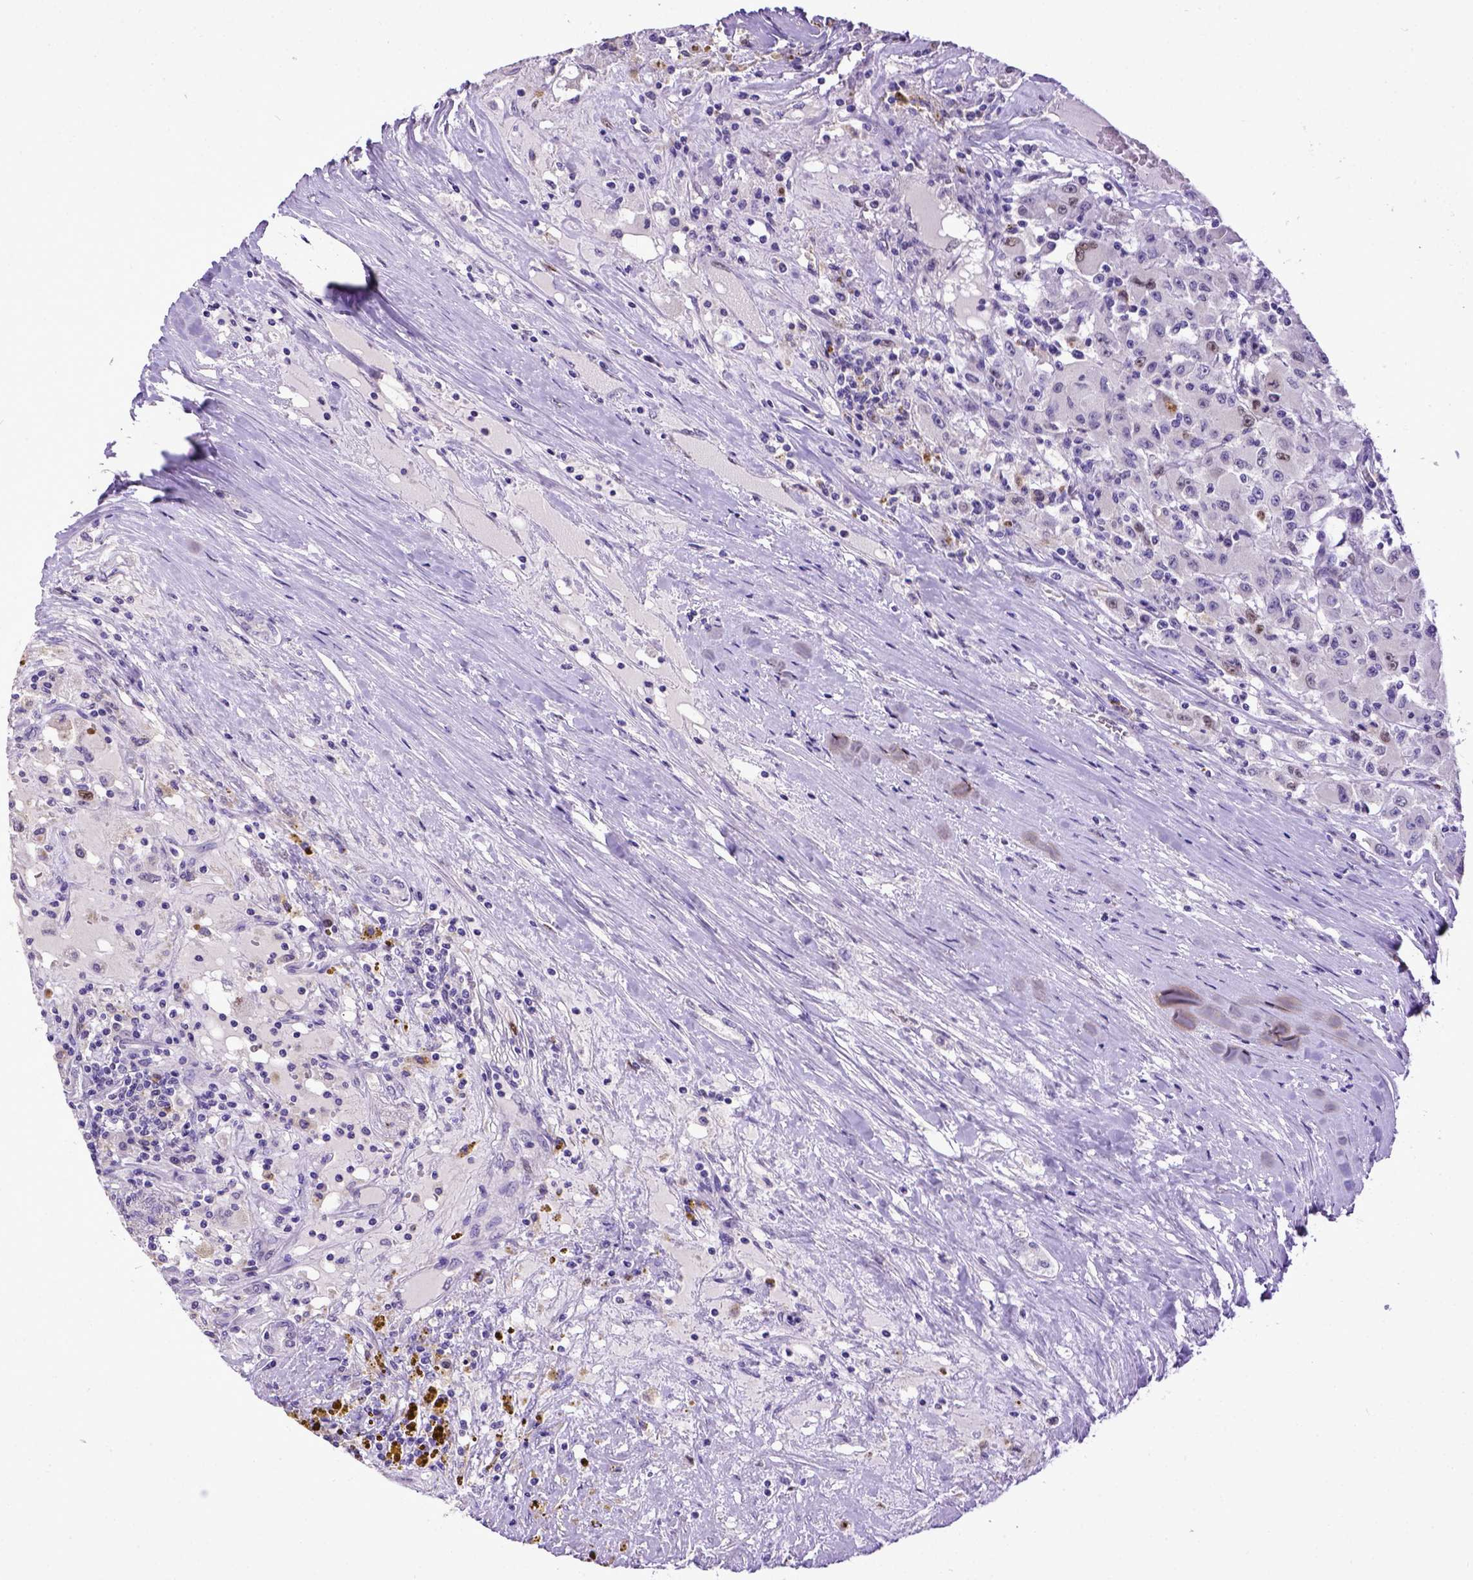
{"staining": {"intensity": "moderate", "quantity": "<25%", "location": "nuclear"}, "tissue": "renal cancer", "cell_type": "Tumor cells", "image_type": "cancer", "snomed": [{"axis": "morphology", "description": "Adenocarcinoma, NOS"}, {"axis": "topography", "description": "Kidney"}], "caption": "Protein expression analysis of renal cancer (adenocarcinoma) displays moderate nuclear staining in approximately <25% of tumor cells.", "gene": "CDKN1A", "patient": {"sex": "female", "age": 67}}